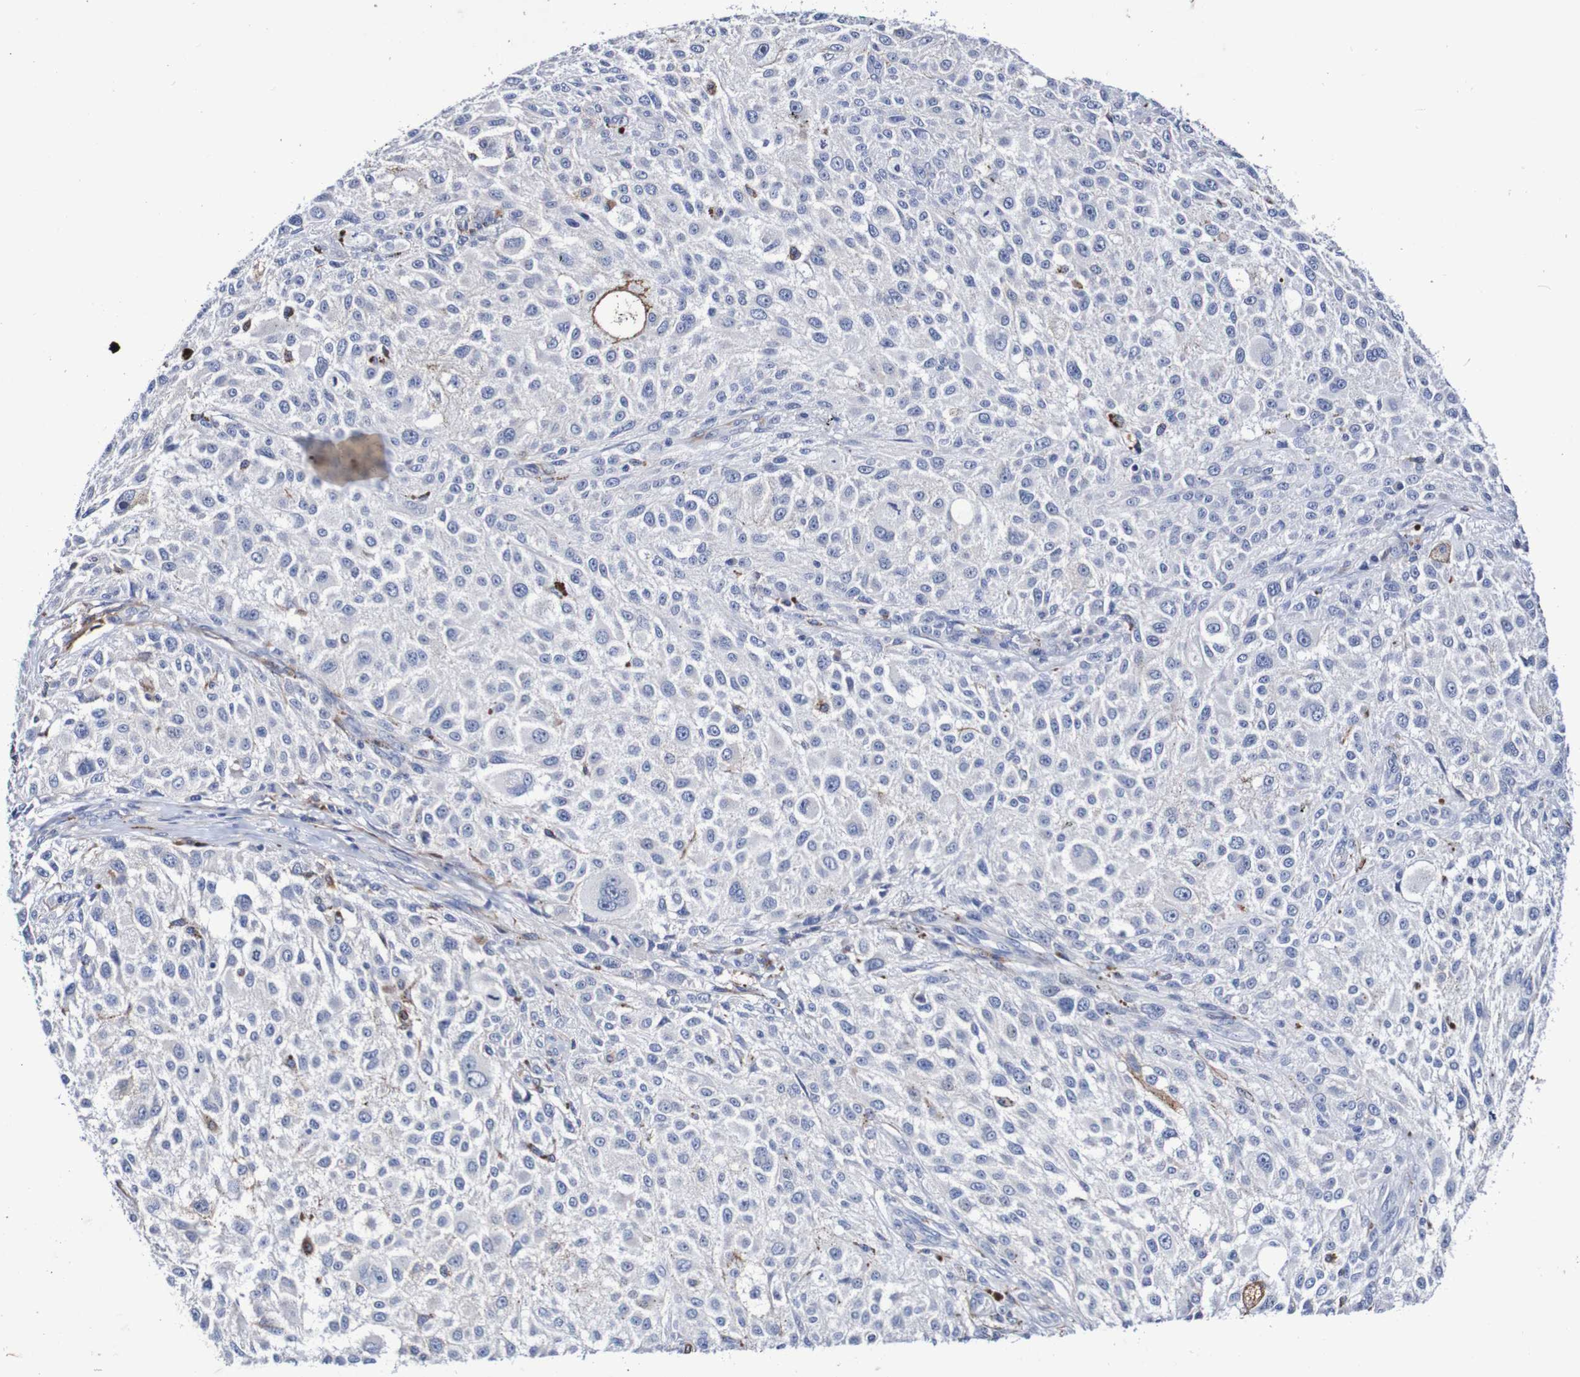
{"staining": {"intensity": "negative", "quantity": "none", "location": "none"}, "tissue": "melanoma", "cell_type": "Tumor cells", "image_type": "cancer", "snomed": [{"axis": "morphology", "description": "Necrosis, NOS"}, {"axis": "morphology", "description": "Malignant melanoma, NOS"}, {"axis": "topography", "description": "Skin"}], "caption": "High power microscopy histopathology image of an immunohistochemistry micrograph of melanoma, revealing no significant expression in tumor cells.", "gene": "SEZ6", "patient": {"sex": "female", "age": 87}}